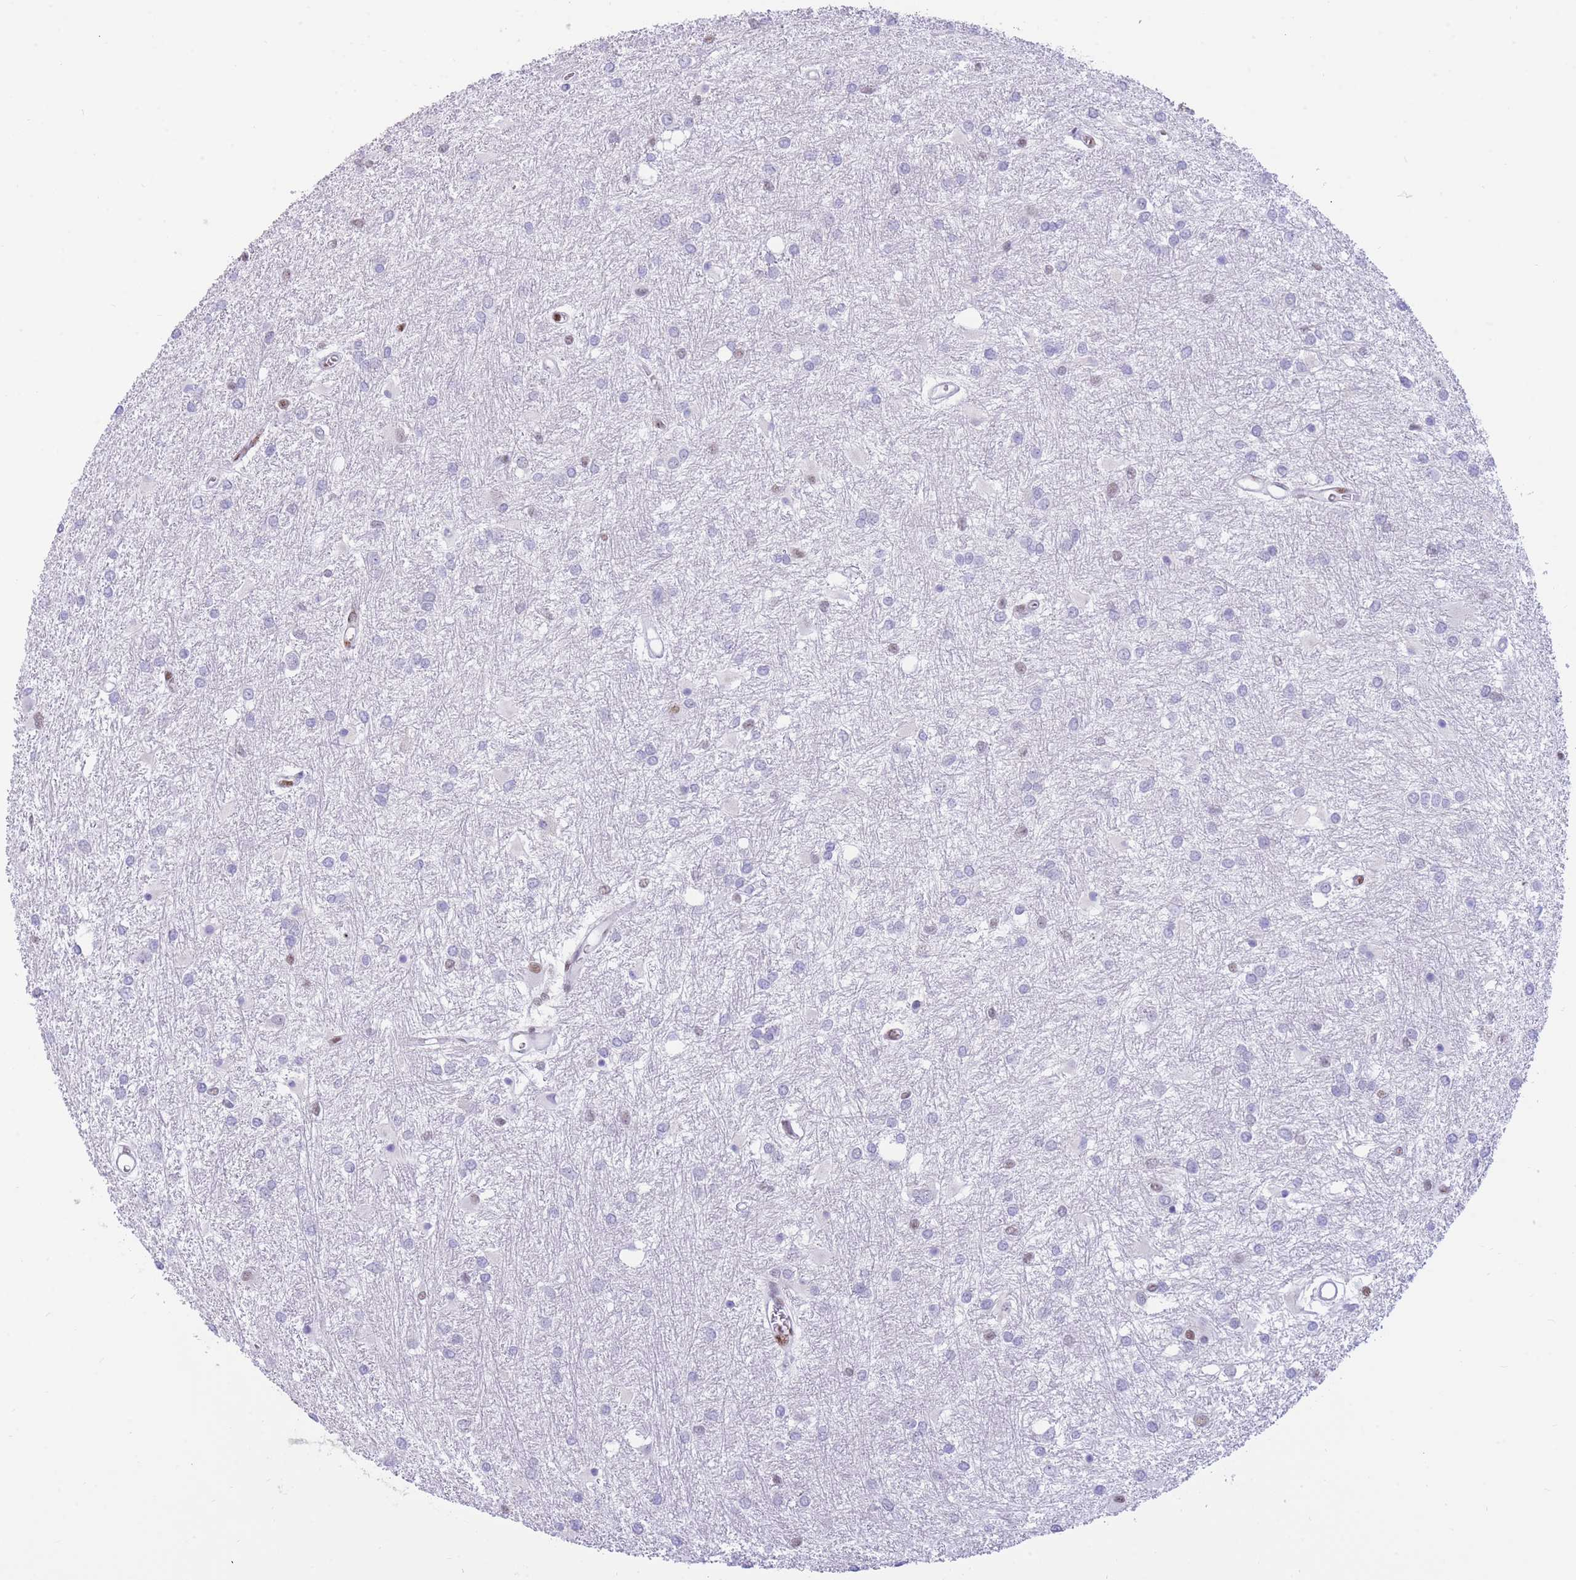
{"staining": {"intensity": "weak", "quantity": "<25%", "location": "nuclear"}, "tissue": "glioma", "cell_type": "Tumor cells", "image_type": "cancer", "snomed": [{"axis": "morphology", "description": "Glioma, malignant, High grade"}, {"axis": "topography", "description": "Brain"}], "caption": "The histopathology image shows no significant staining in tumor cells of high-grade glioma (malignant). Brightfield microscopy of IHC stained with DAB (3,3'-diaminobenzidine) (brown) and hematoxylin (blue), captured at high magnification.", "gene": "FAM153A", "patient": {"sex": "female", "age": 50}}